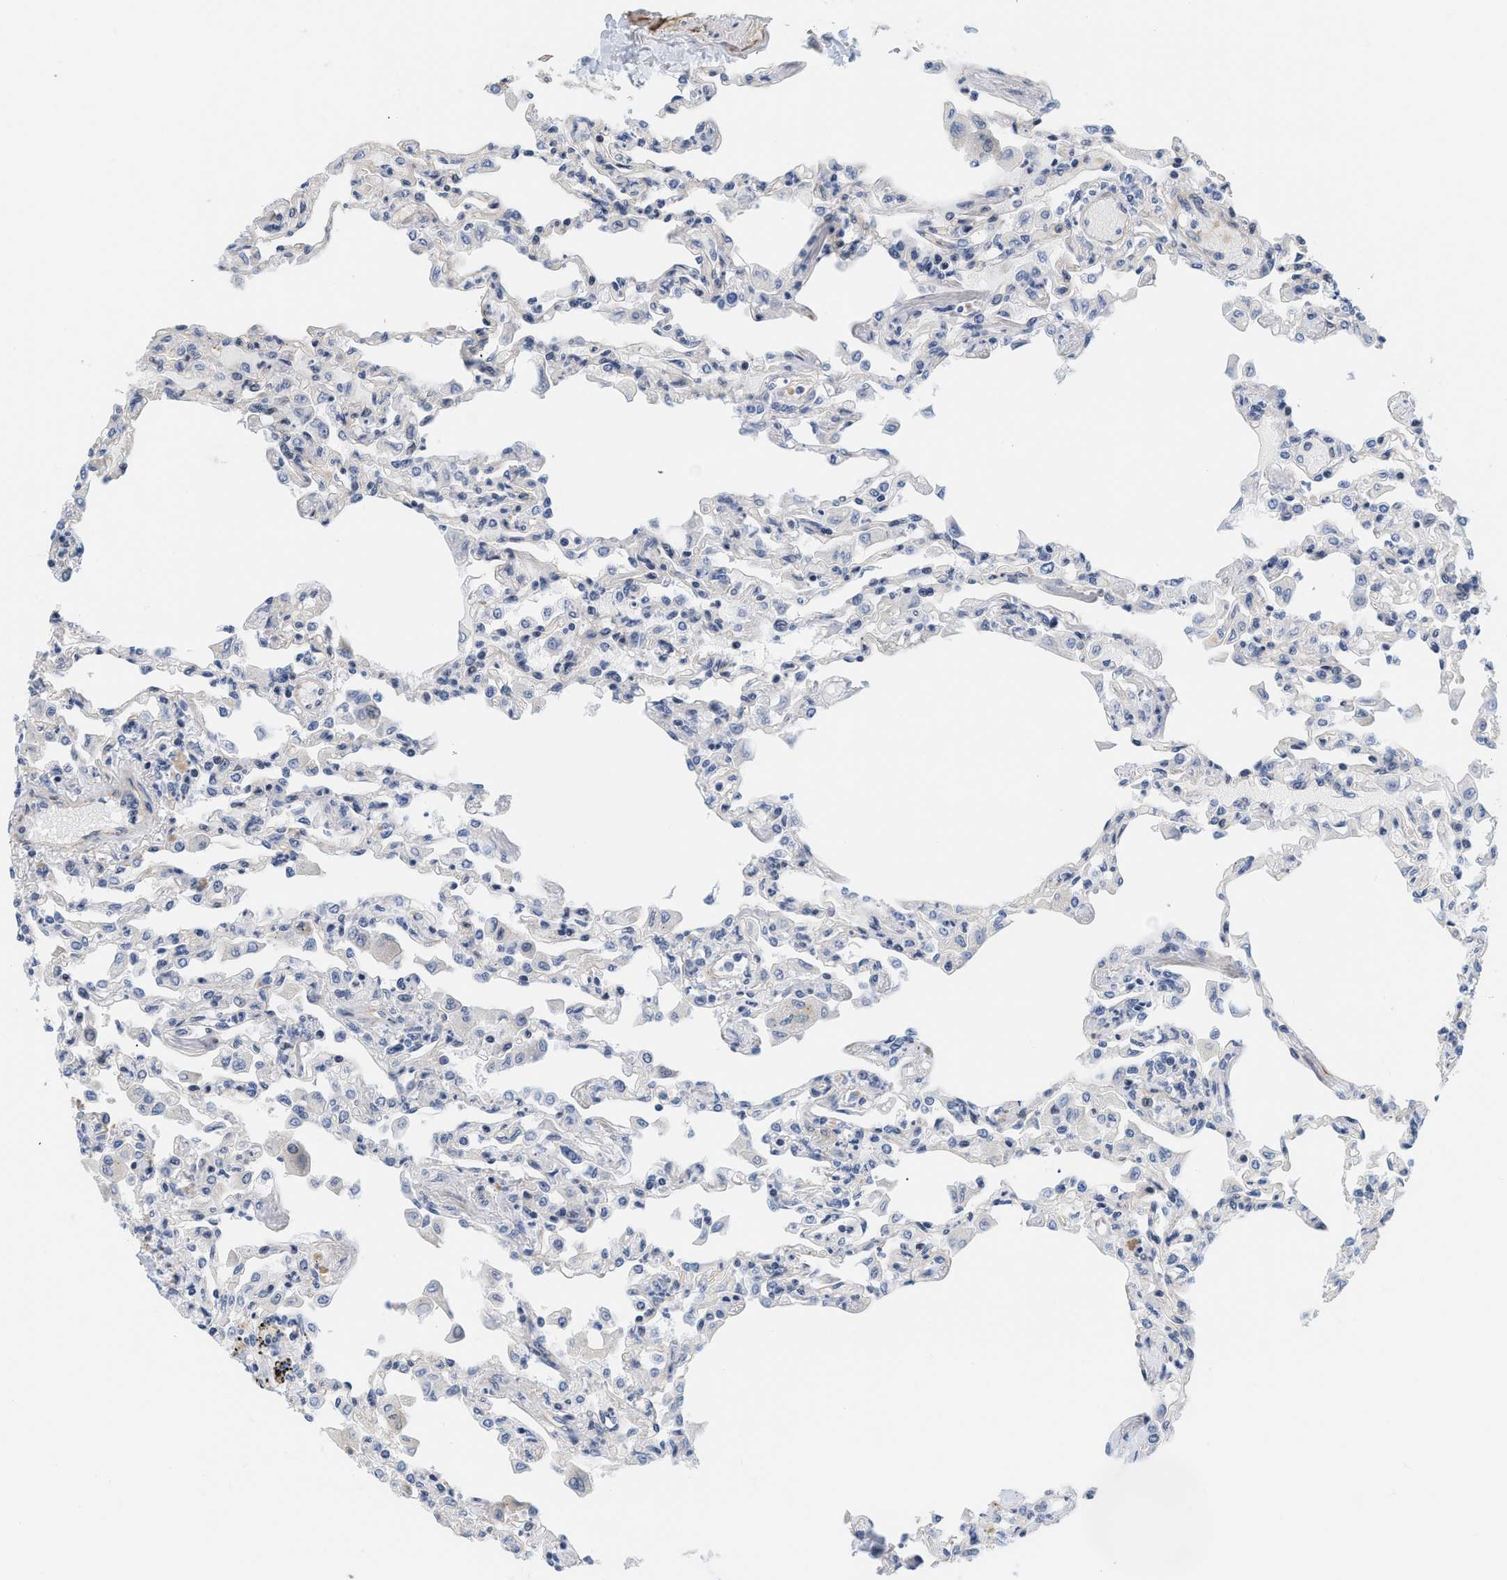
{"staining": {"intensity": "weak", "quantity": "<25%", "location": "cytoplasmic/membranous"}, "tissue": "lung", "cell_type": "Alveolar cells", "image_type": "normal", "snomed": [{"axis": "morphology", "description": "Normal tissue, NOS"}, {"axis": "topography", "description": "Bronchus"}, {"axis": "topography", "description": "Lung"}], "caption": "Immunohistochemical staining of benign human lung reveals no significant staining in alveolar cells.", "gene": "GPRASP2", "patient": {"sex": "female", "age": 49}}